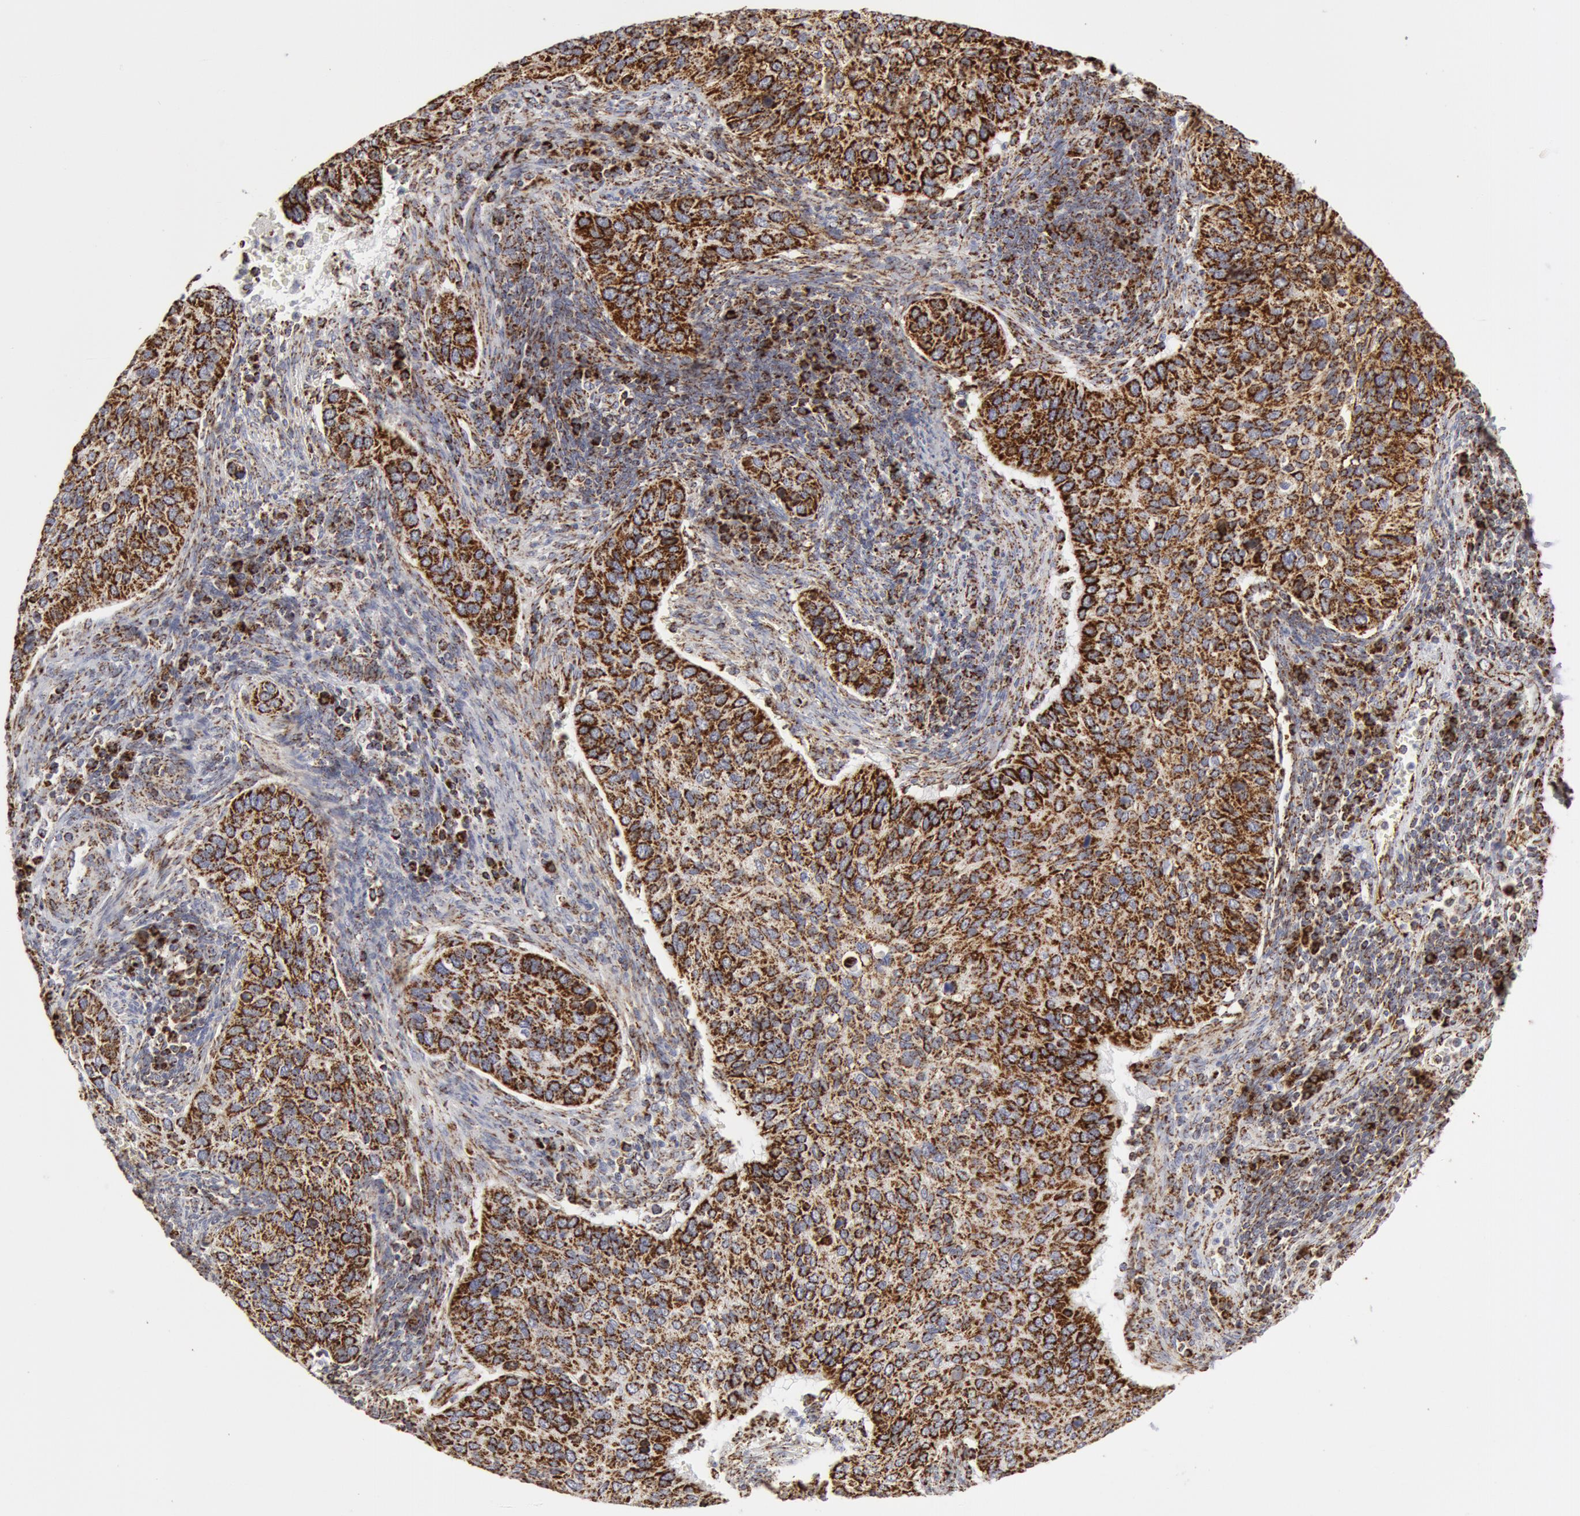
{"staining": {"intensity": "strong", "quantity": ">75%", "location": "cytoplasmic/membranous"}, "tissue": "cervical cancer", "cell_type": "Tumor cells", "image_type": "cancer", "snomed": [{"axis": "morphology", "description": "Normal tissue, NOS"}, {"axis": "morphology", "description": "Adenocarcinoma, NOS"}, {"axis": "topography", "description": "Cervix"}], "caption": "Immunohistochemistry (IHC) micrograph of neoplastic tissue: human cervical adenocarcinoma stained using immunohistochemistry (IHC) exhibits high levels of strong protein expression localized specifically in the cytoplasmic/membranous of tumor cells, appearing as a cytoplasmic/membranous brown color.", "gene": "ATP5F1B", "patient": {"sex": "female", "age": 34}}